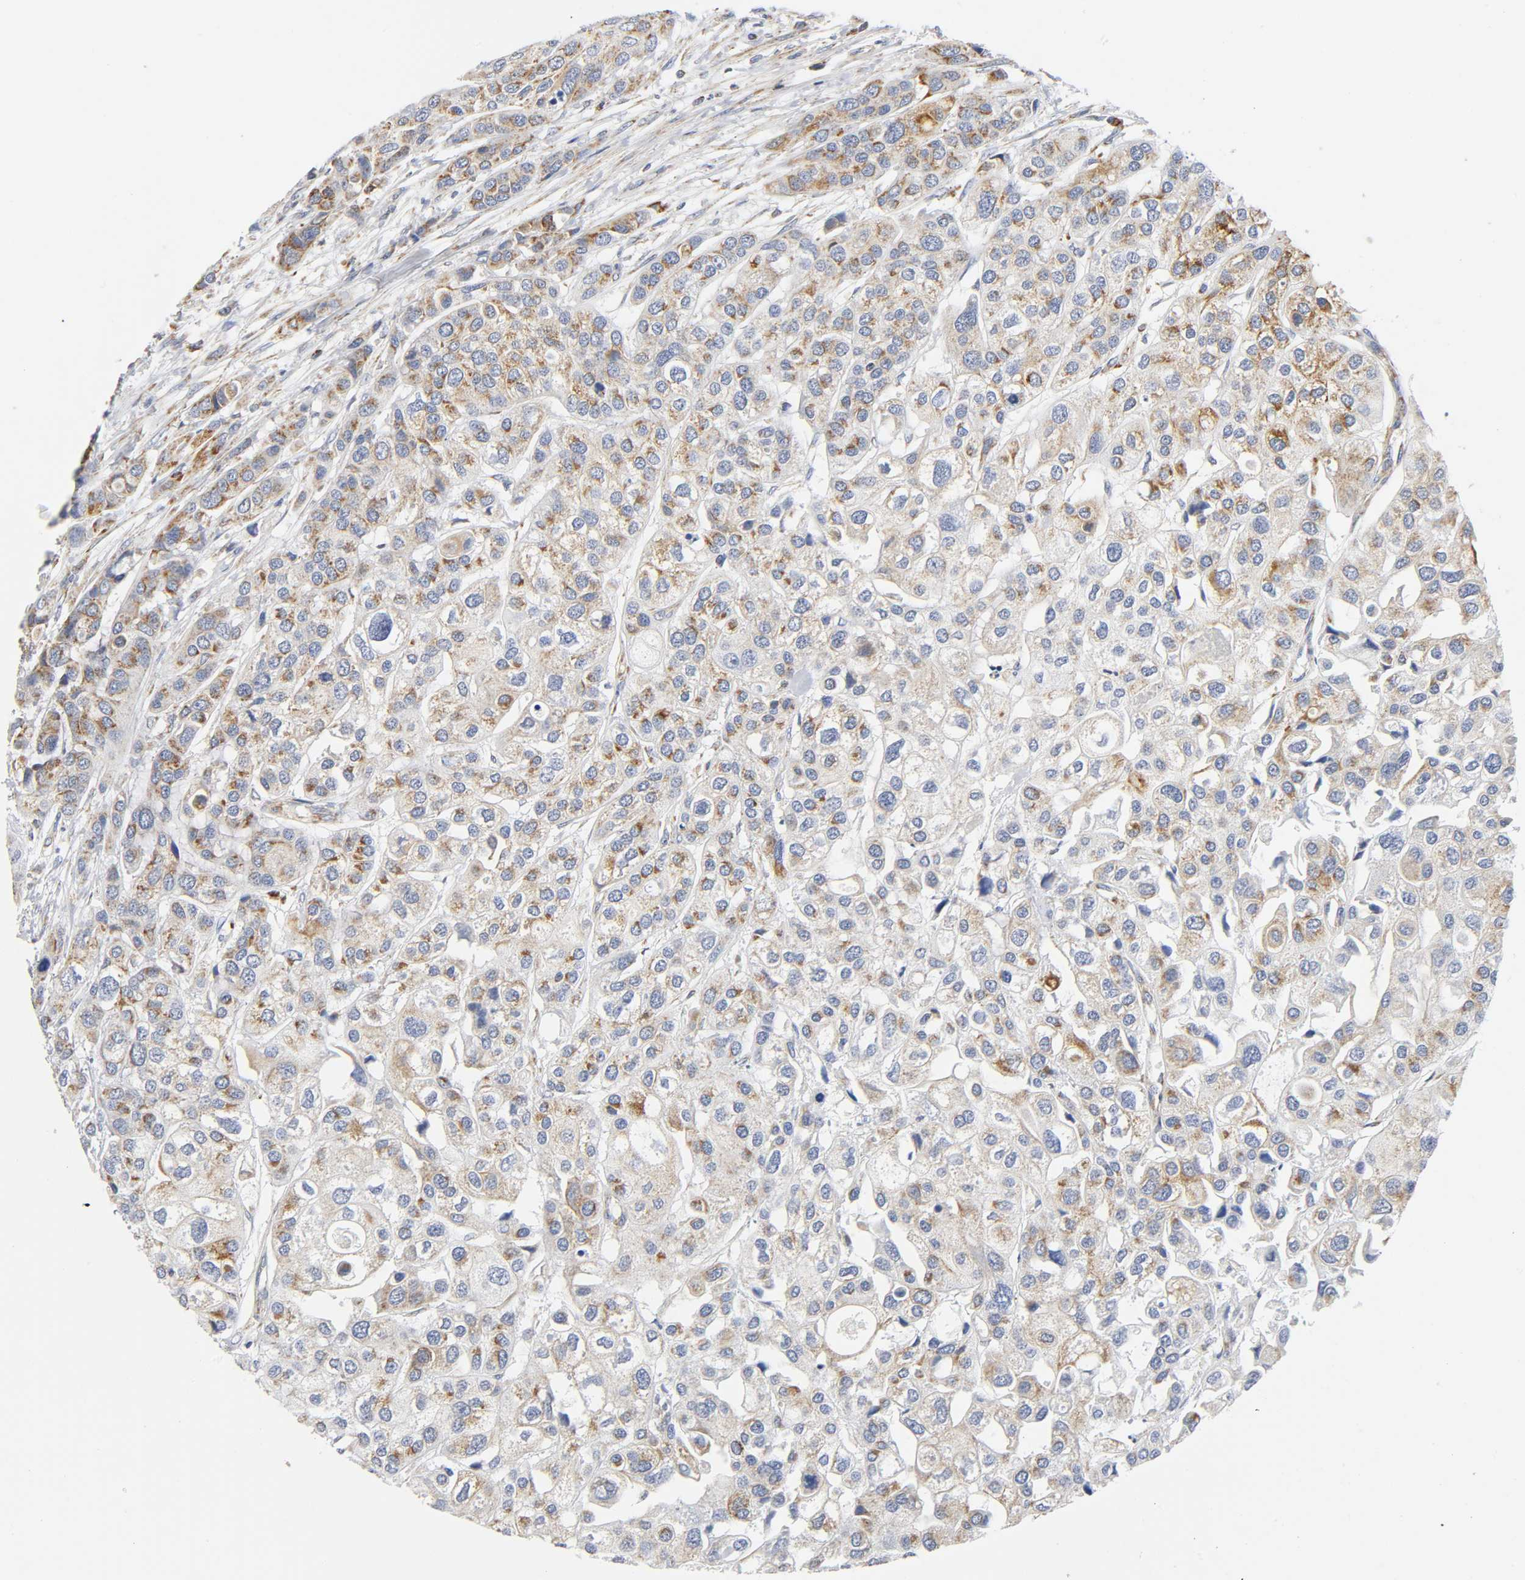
{"staining": {"intensity": "moderate", "quantity": "25%-75%", "location": "cytoplasmic/membranous"}, "tissue": "urothelial cancer", "cell_type": "Tumor cells", "image_type": "cancer", "snomed": [{"axis": "morphology", "description": "Urothelial carcinoma, High grade"}, {"axis": "topography", "description": "Urinary bladder"}], "caption": "Protein staining of urothelial cancer tissue demonstrates moderate cytoplasmic/membranous positivity in approximately 25%-75% of tumor cells. (DAB (3,3'-diaminobenzidine) IHC, brown staining for protein, blue staining for nuclei).", "gene": "BAK1", "patient": {"sex": "female", "age": 64}}